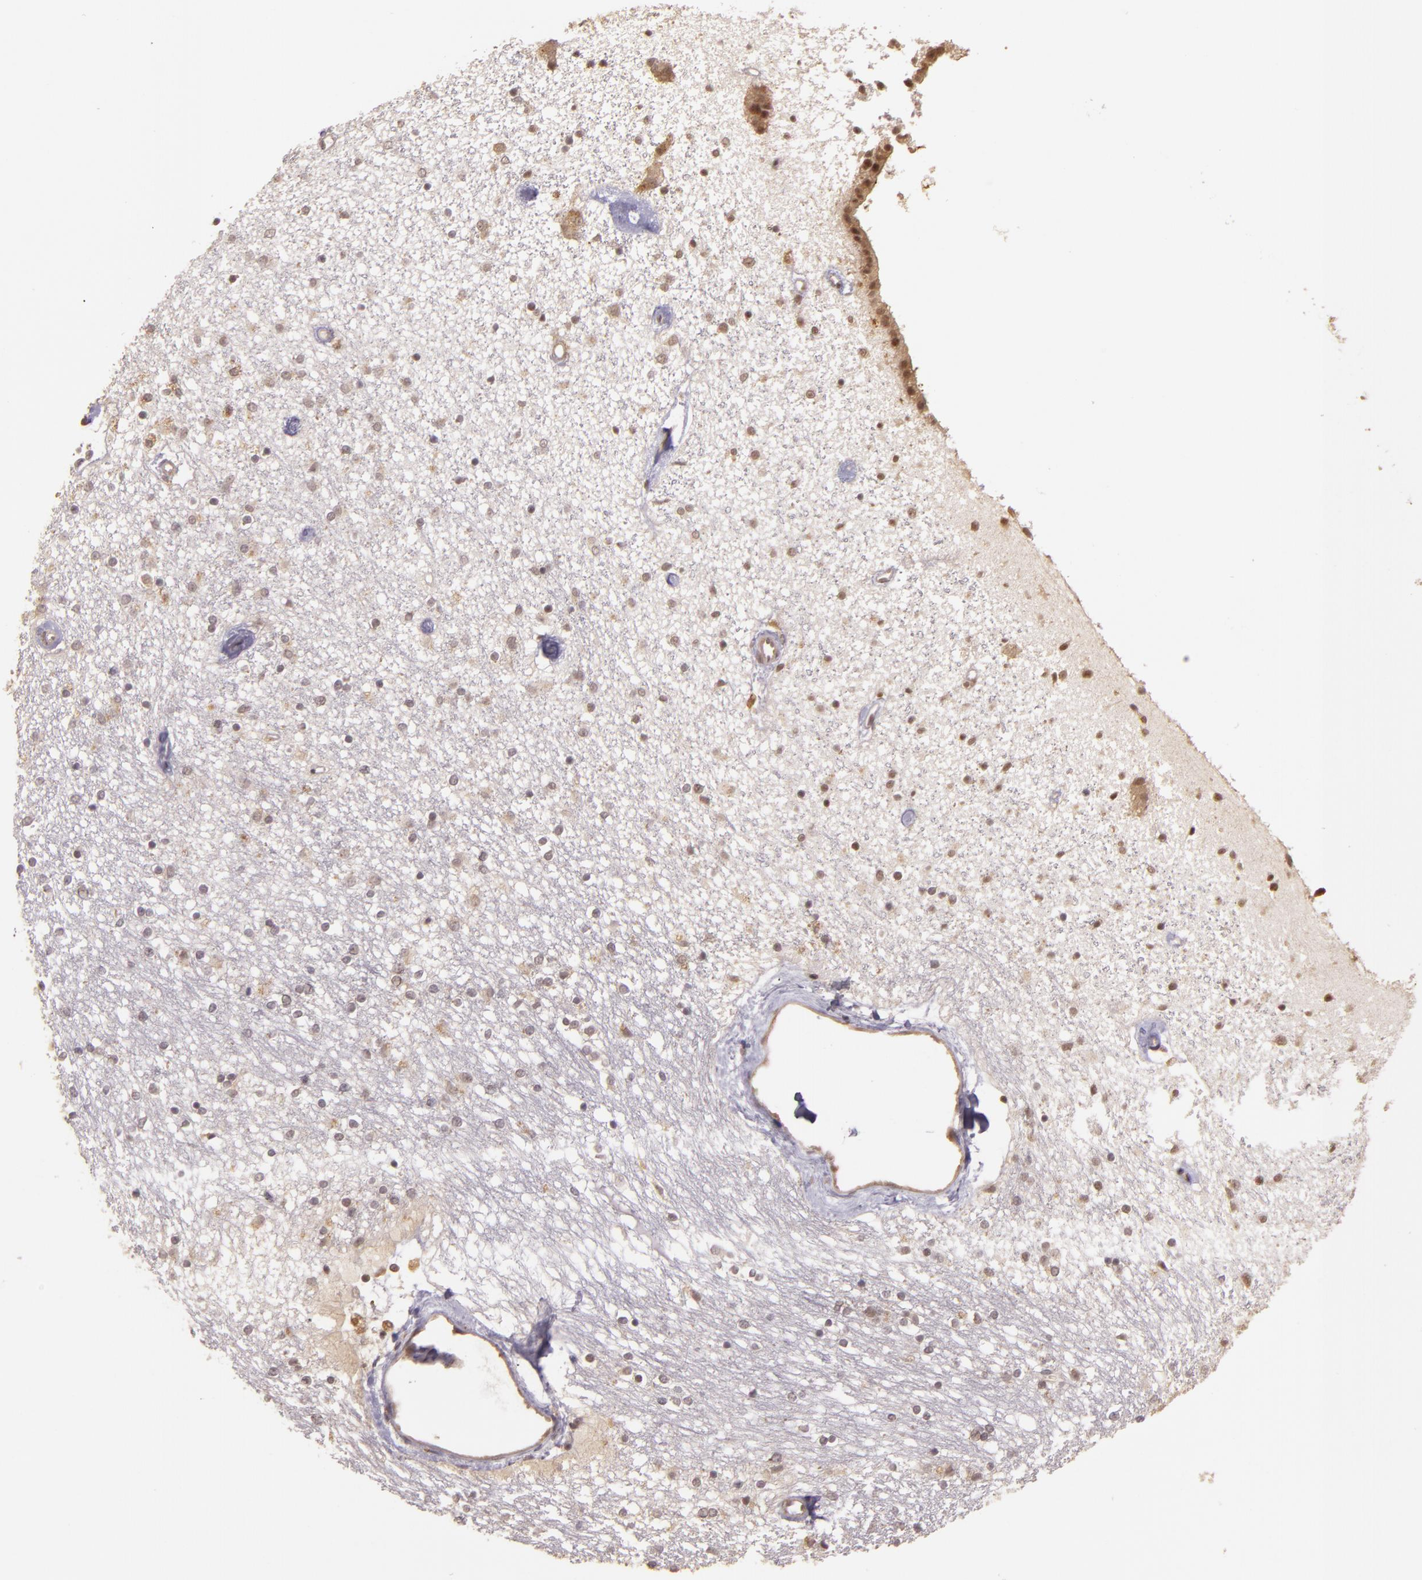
{"staining": {"intensity": "weak", "quantity": "<25%", "location": "nuclear"}, "tissue": "caudate", "cell_type": "Glial cells", "image_type": "normal", "snomed": [{"axis": "morphology", "description": "Normal tissue, NOS"}, {"axis": "topography", "description": "Lateral ventricle wall"}], "caption": "Immunohistochemistry photomicrograph of unremarkable caudate: human caudate stained with DAB (3,3'-diaminobenzidine) displays no significant protein staining in glial cells.", "gene": "TXNRD2", "patient": {"sex": "female", "age": 54}}